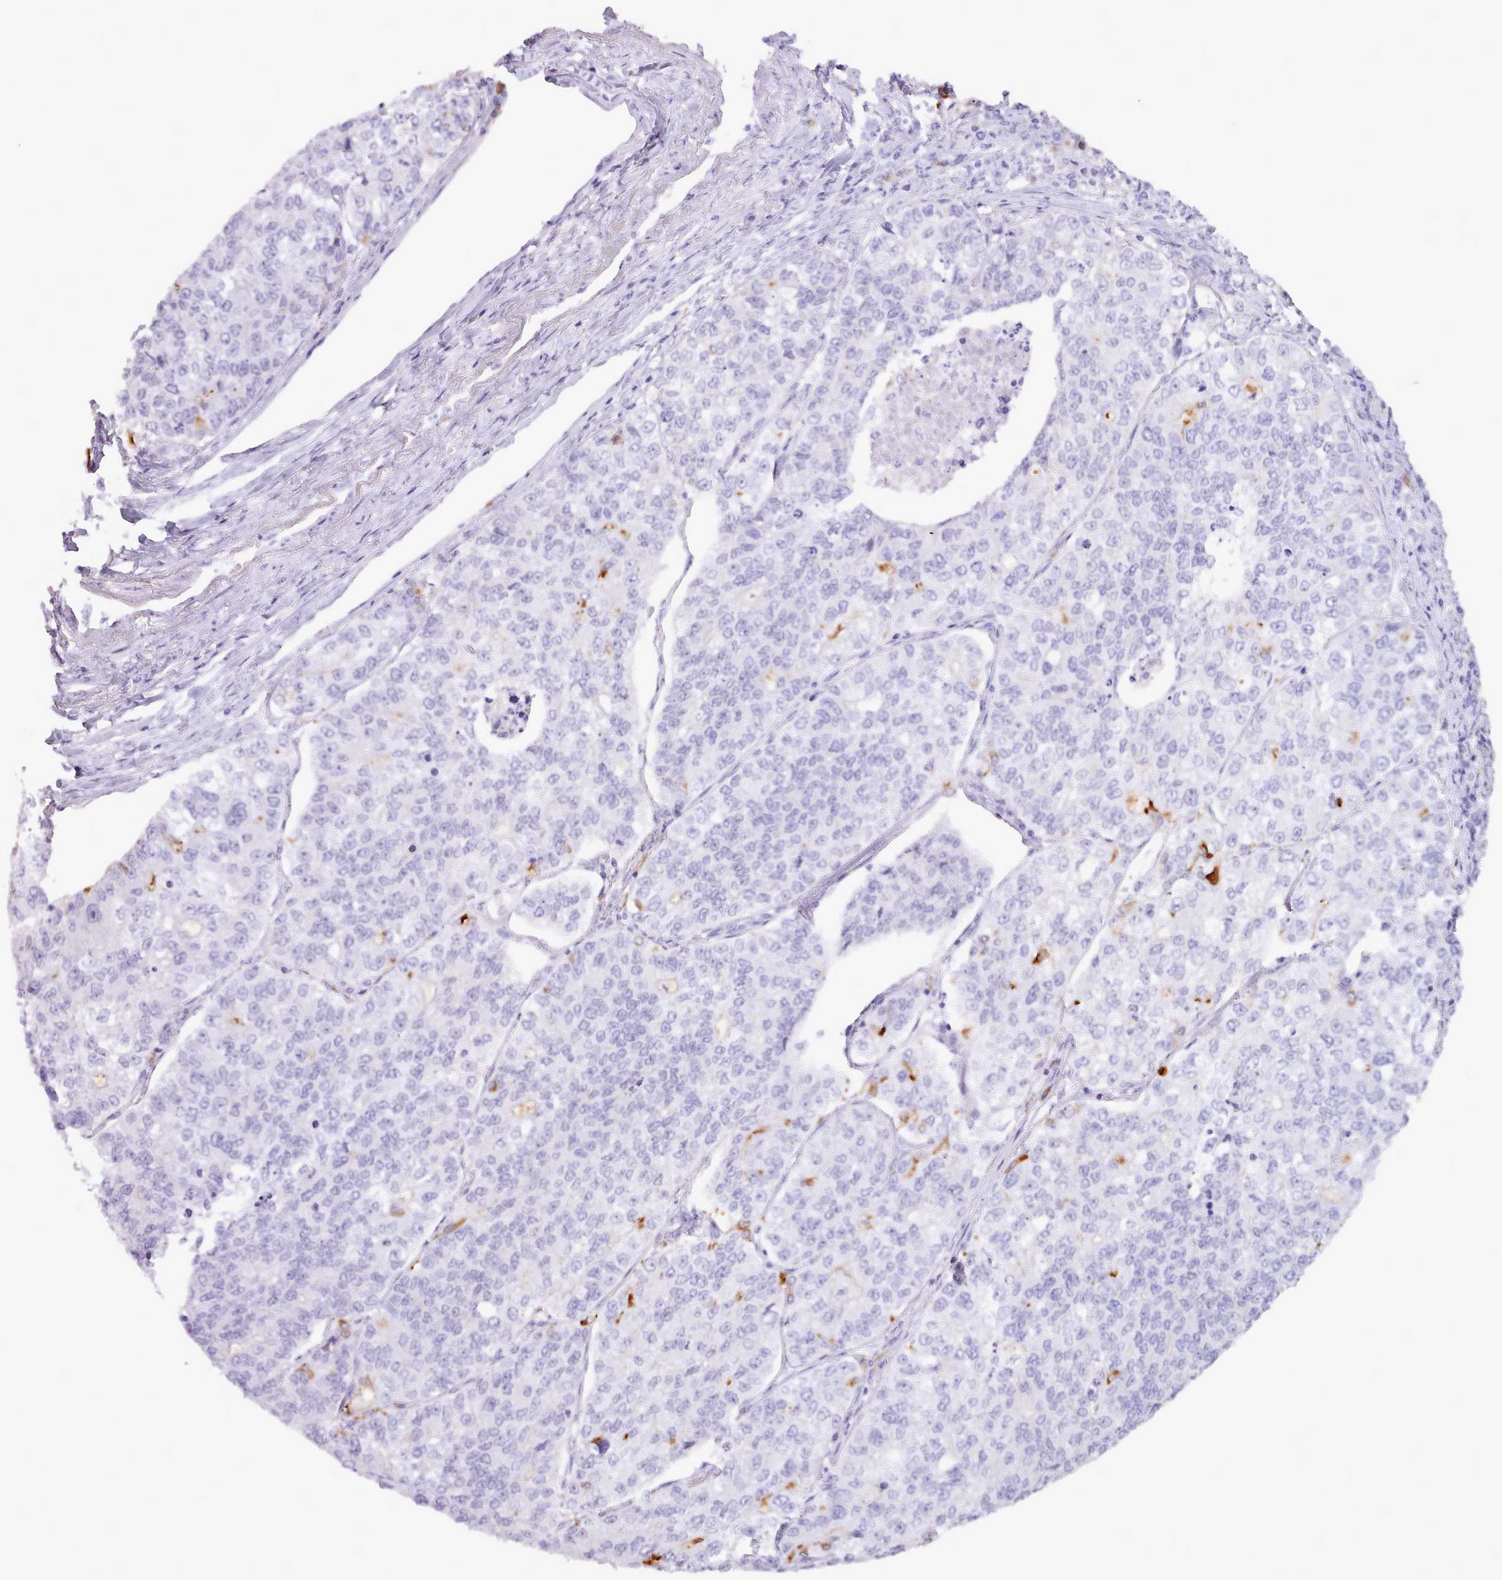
{"staining": {"intensity": "negative", "quantity": "none", "location": "none"}, "tissue": "lung cancer", "cell_type": "Tumor cells", "image_type": "cancer", "snomed": [{"axis": "morphology", "description": "Adenocarcinoma, NOS"}, {"axis": "topography", "description": "Lung"}], "caption": "Immunohistochemistry (IHC) of lung cancer (adenocarcinoma) shows no positivity in tumor cells.", "gene": "BDKRB2", "patient": {"sex": "male", "age": 49}}